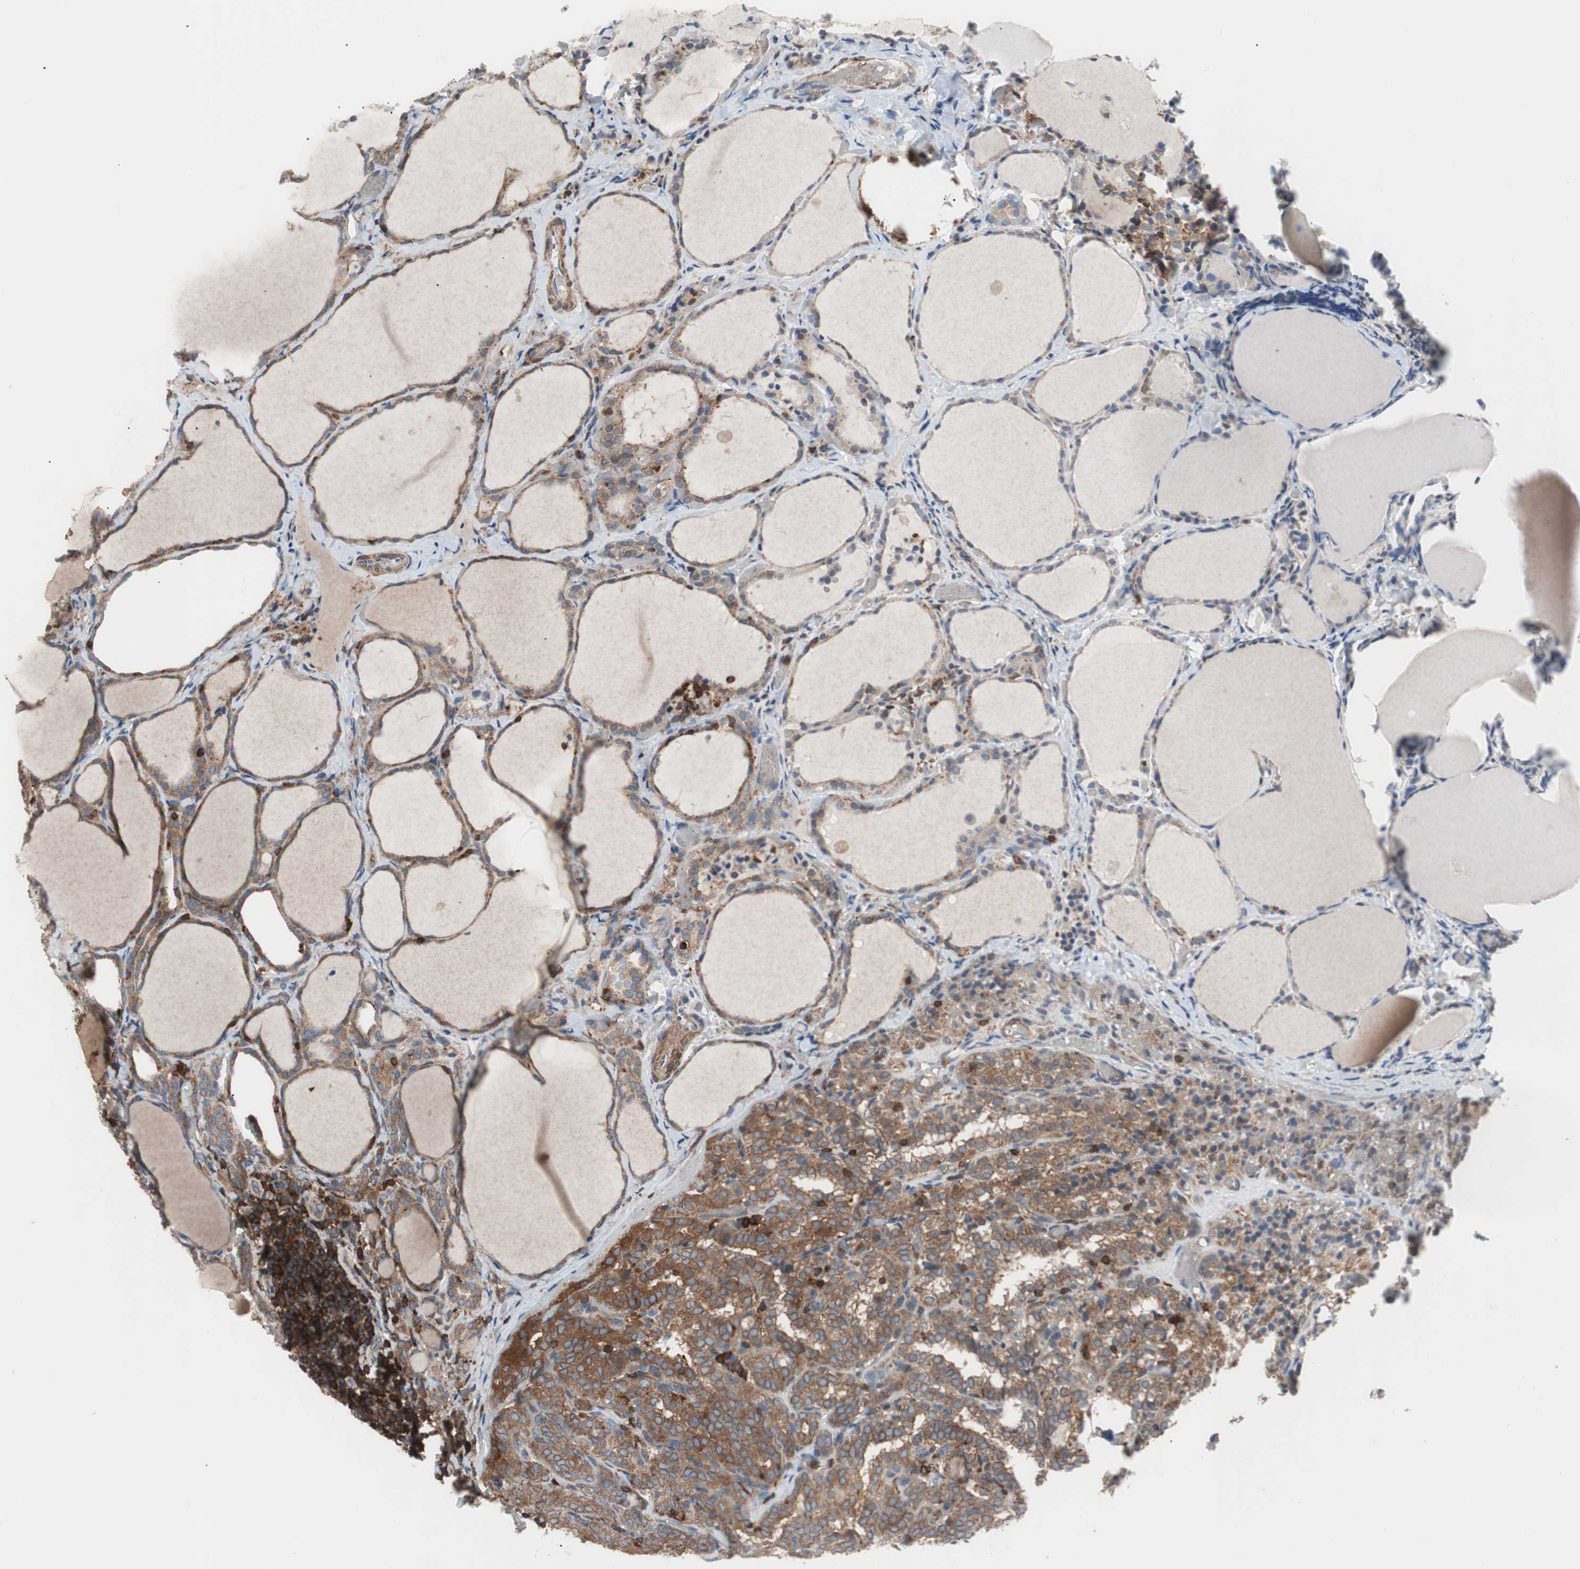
{"staining": {"intensity": "moderate", "quantity": ">75%", "location": "cytoplasmic/membranous"}, "tissue": "thyroid cancer", "cell_type": "Tumor cells", "image_type": "cancer", "snomed": [{"axis": "morphology", "description": "Normal tissue, NOS"}, {"axis": "morphology", "description": "Papillary adenocarcinoma, NOS"}, {"axis": "topography", "description": "Thyroid gland"}], "caption": "A high-resolution histopathology image shows IHC staining of thyroid cancer (papillary adenocarcinoma), which reveals moderate cytoplasmic/membranous expression in approximately >75% of tumor cells.", "gene": "PIK3R1", "patient": {"sex": "female", "age": 30}}